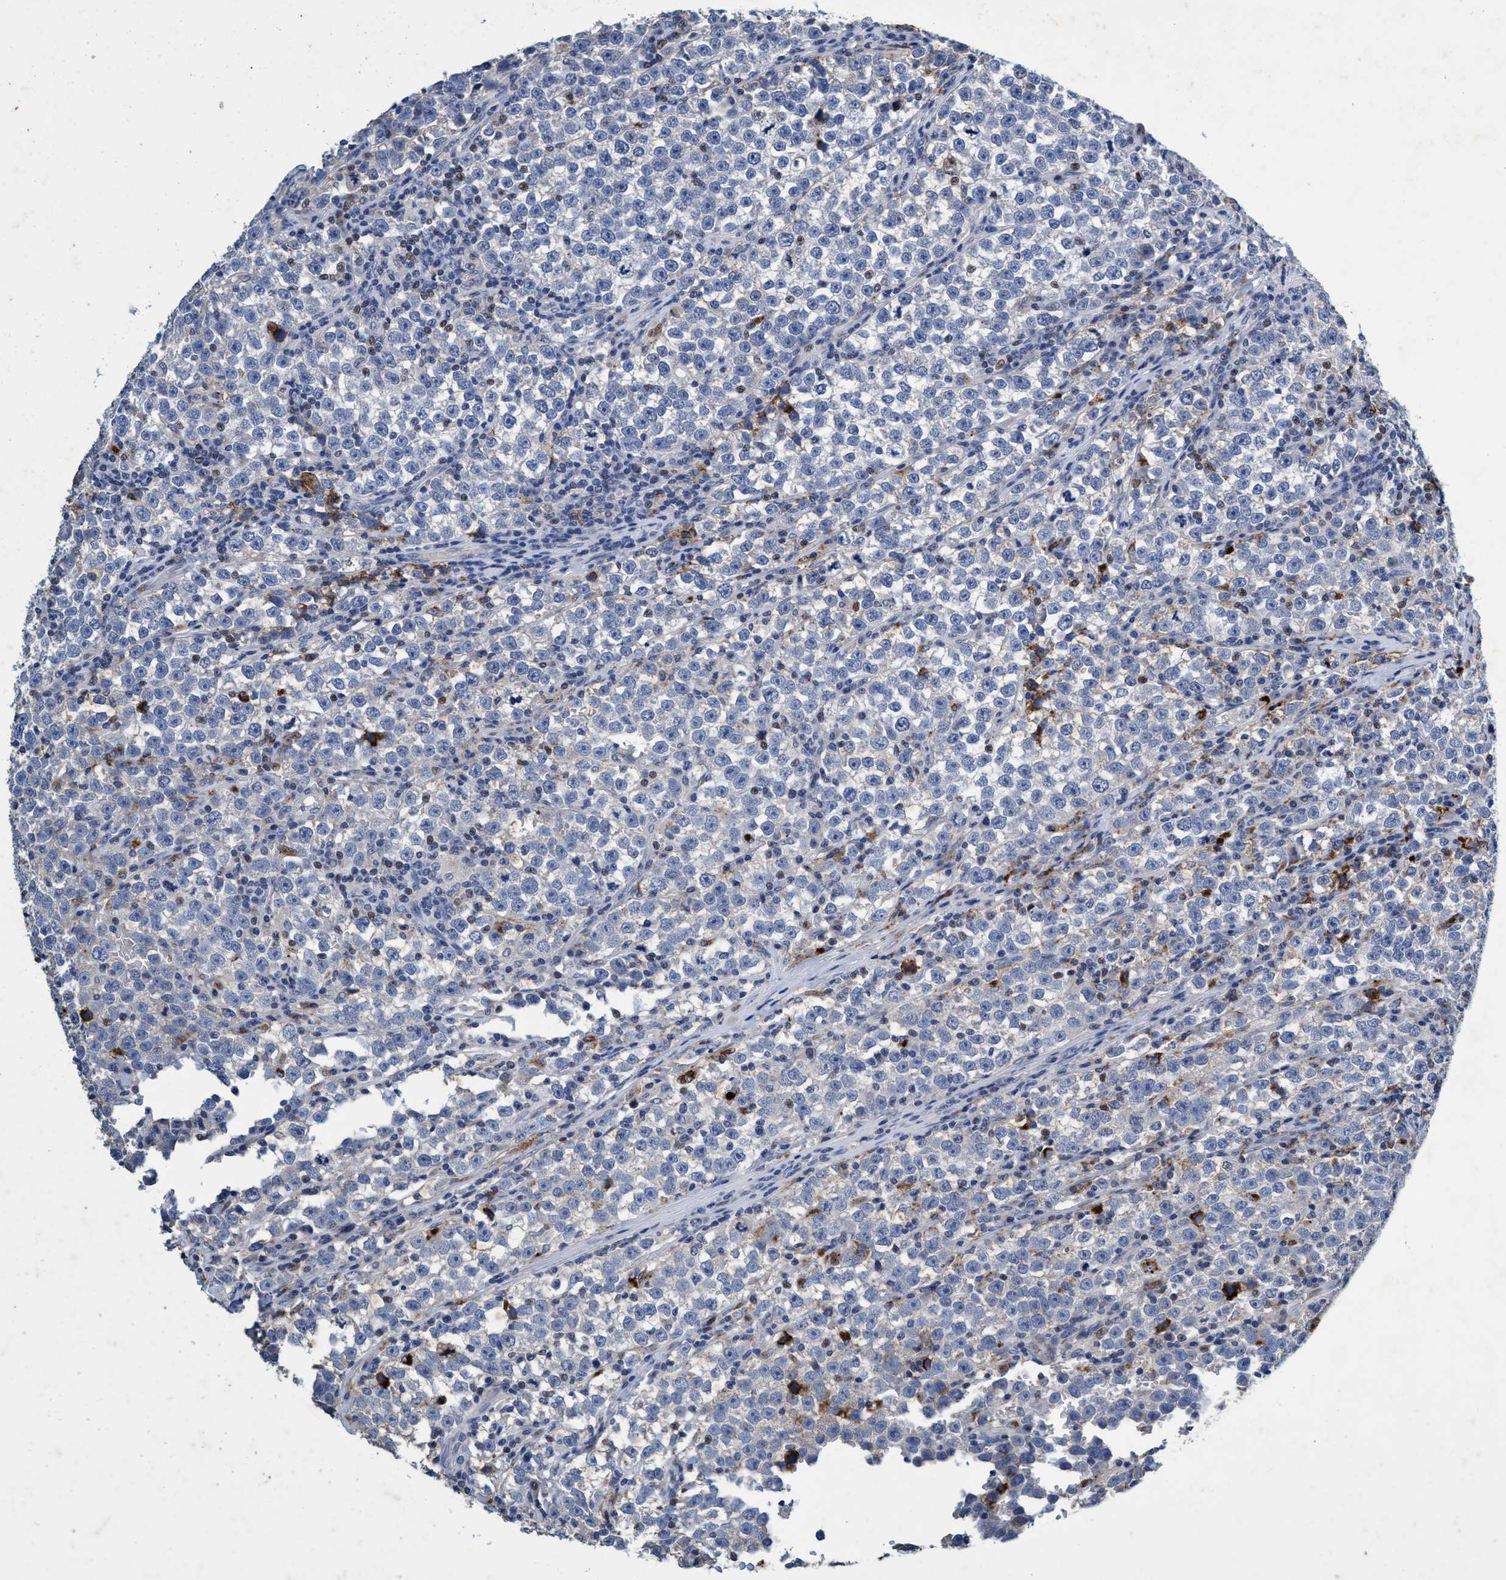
{"staining": {"intensity": "negative", "quantity": "none", "location": "none"}, "tissue": "testis cancer", "cell_type": "Tumor cells", "image_type": "cancer", "snomed": [{"axis": "morphology", "description": "Seminoma, NOS"}, {"axis": "topography", "description": "Testis"}], "caption": "Immunohistochemistry image of neoplastic tissue: human seminoma (testis) stained with DAB (3,3'-diaminobenzidine) shows no significant protein staining in tumor cells.", "gene": "GRB14", "patient": {"sex": "male", "age": 43}}